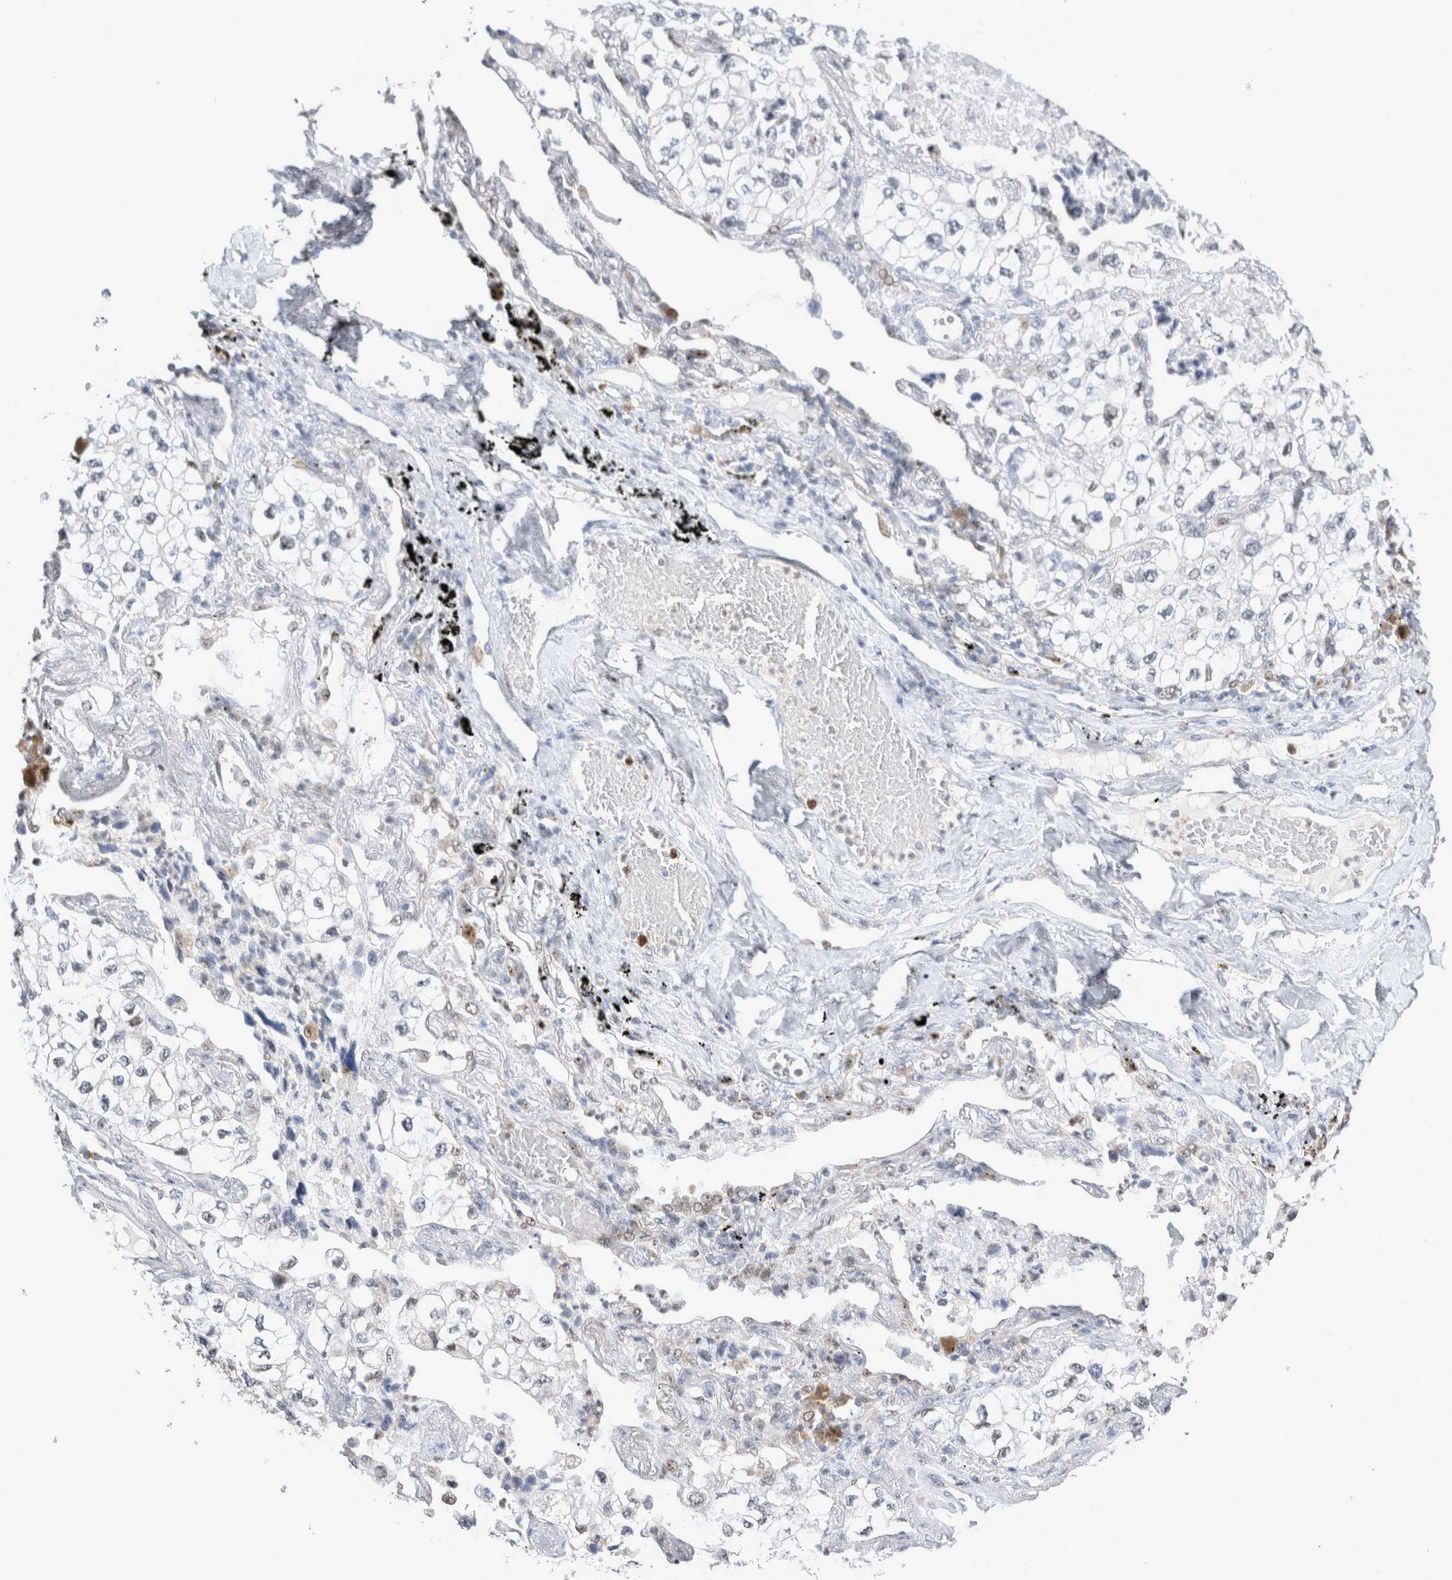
{"staining": {"intensity": "negative", "quantity": "none", "location": "none"}, "tissue": "lung cancer", "cell_type": "Tumor cells", "image_type": "cancer", "snomed": [{"axis": "morphology", "description": "Adenocarcinoma, NOS"}, {"axis": "topography", "description": "Lung"}], "caption": "An immunohistochemistry (IHC) photomicrograph of lung cancer (adenocarcinoma) is shown. There is no staining in tumor cells of lung cancer (adenocarcinoma).", "gene": "AGMAT", "patient": {"sex": "male", "age": 63}}